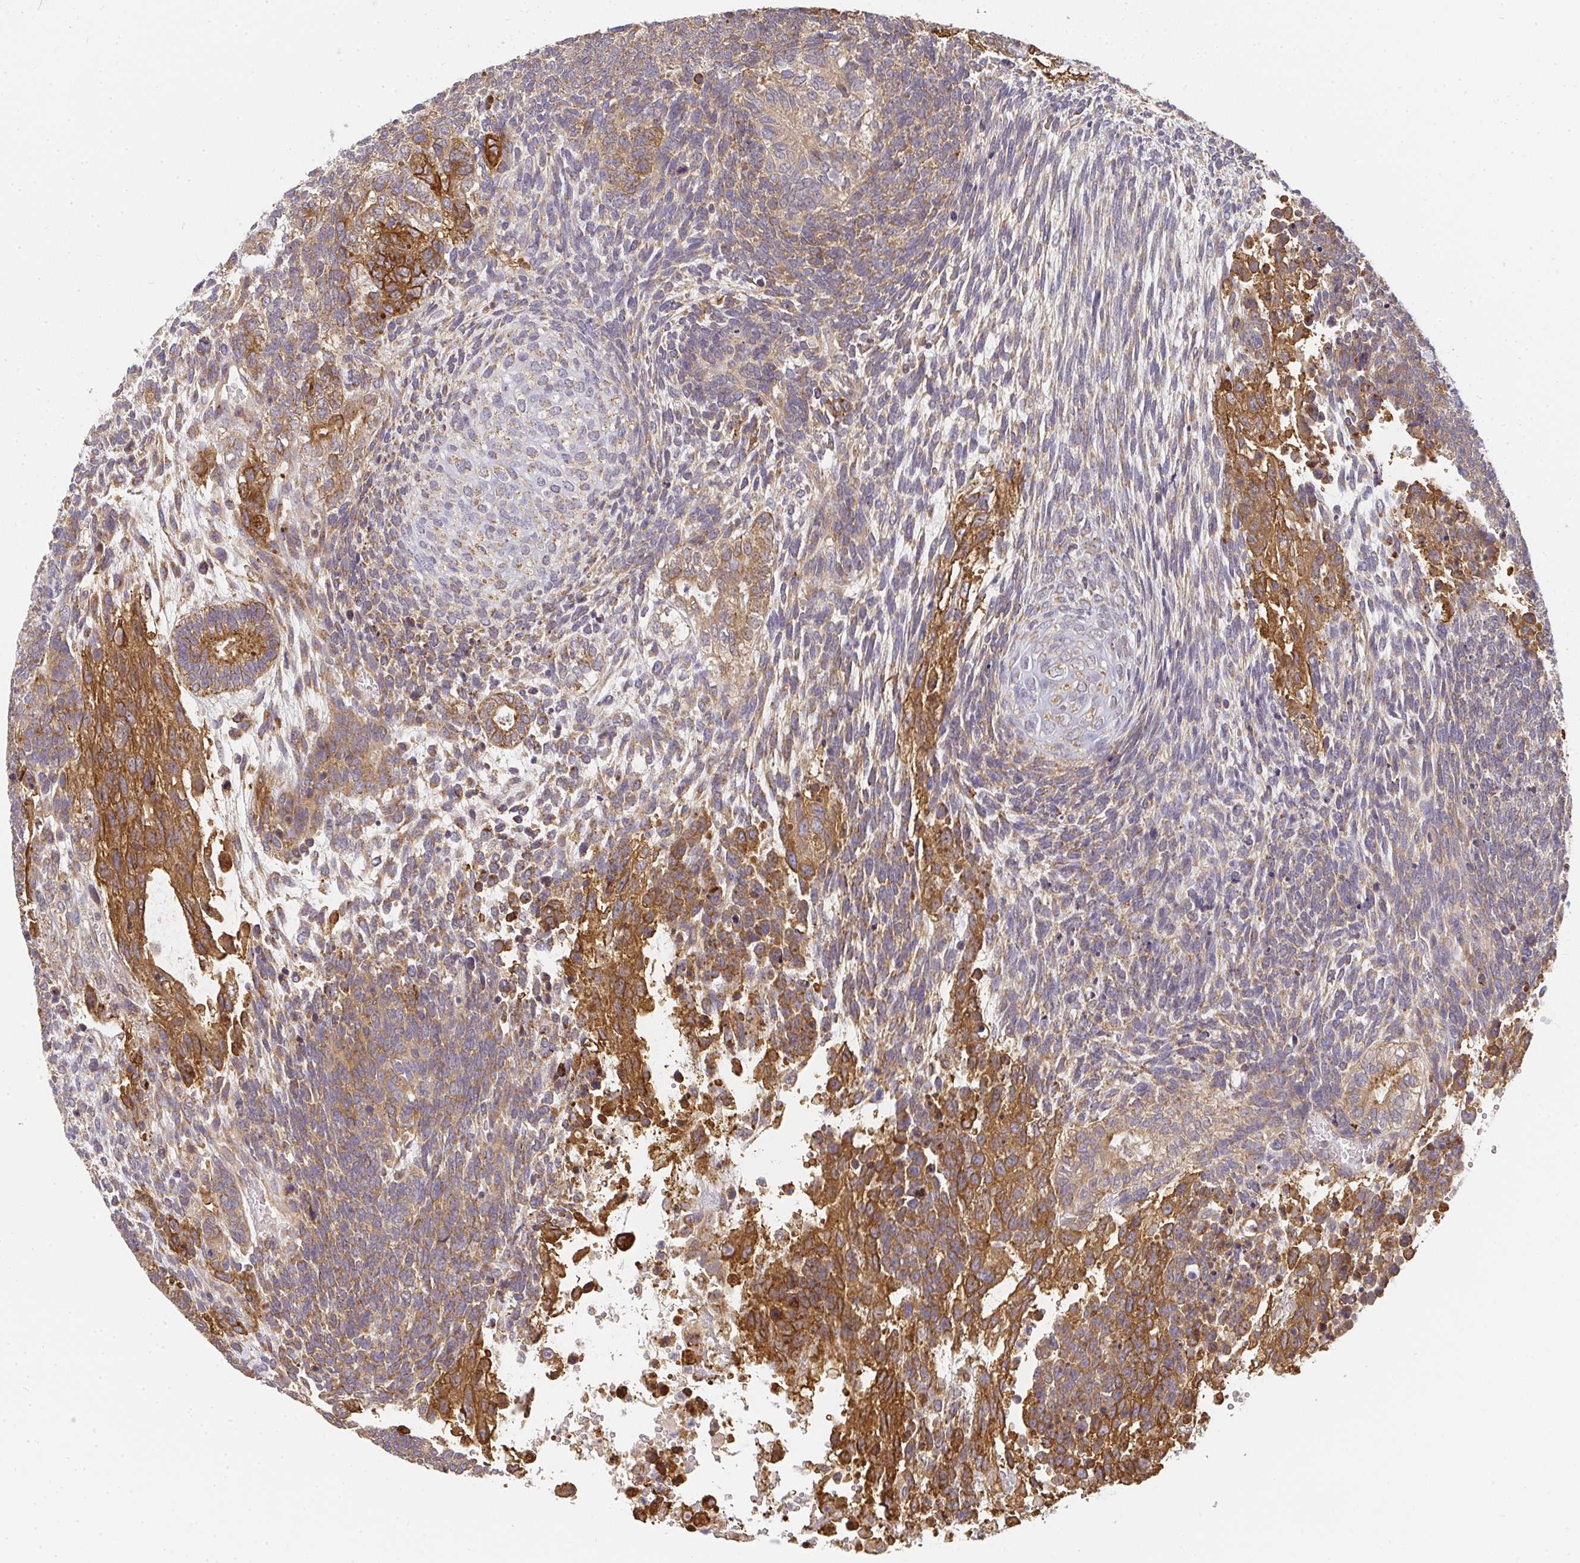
{"staining": {"intensity": "strong", "quantity": "25%-75%", "location": "cytoplasmic/membranous"}, "tissue": "testis cancer", "cell_type": "Tumor cells", "image_type": "cancer", "snomed": [{"axis": "morphology", "description": "Carcinoma, Embryonal, NOS"}, {"axis": "topography", "description": "Testis"}], "caption": "A brown stain shows strong cytoplasmic/membranous positivity of a protein in human testis embryonal carcinoma tumor cells.", "gene": "SLC35B3", "patient": {"sex": "male", "age": 23}}